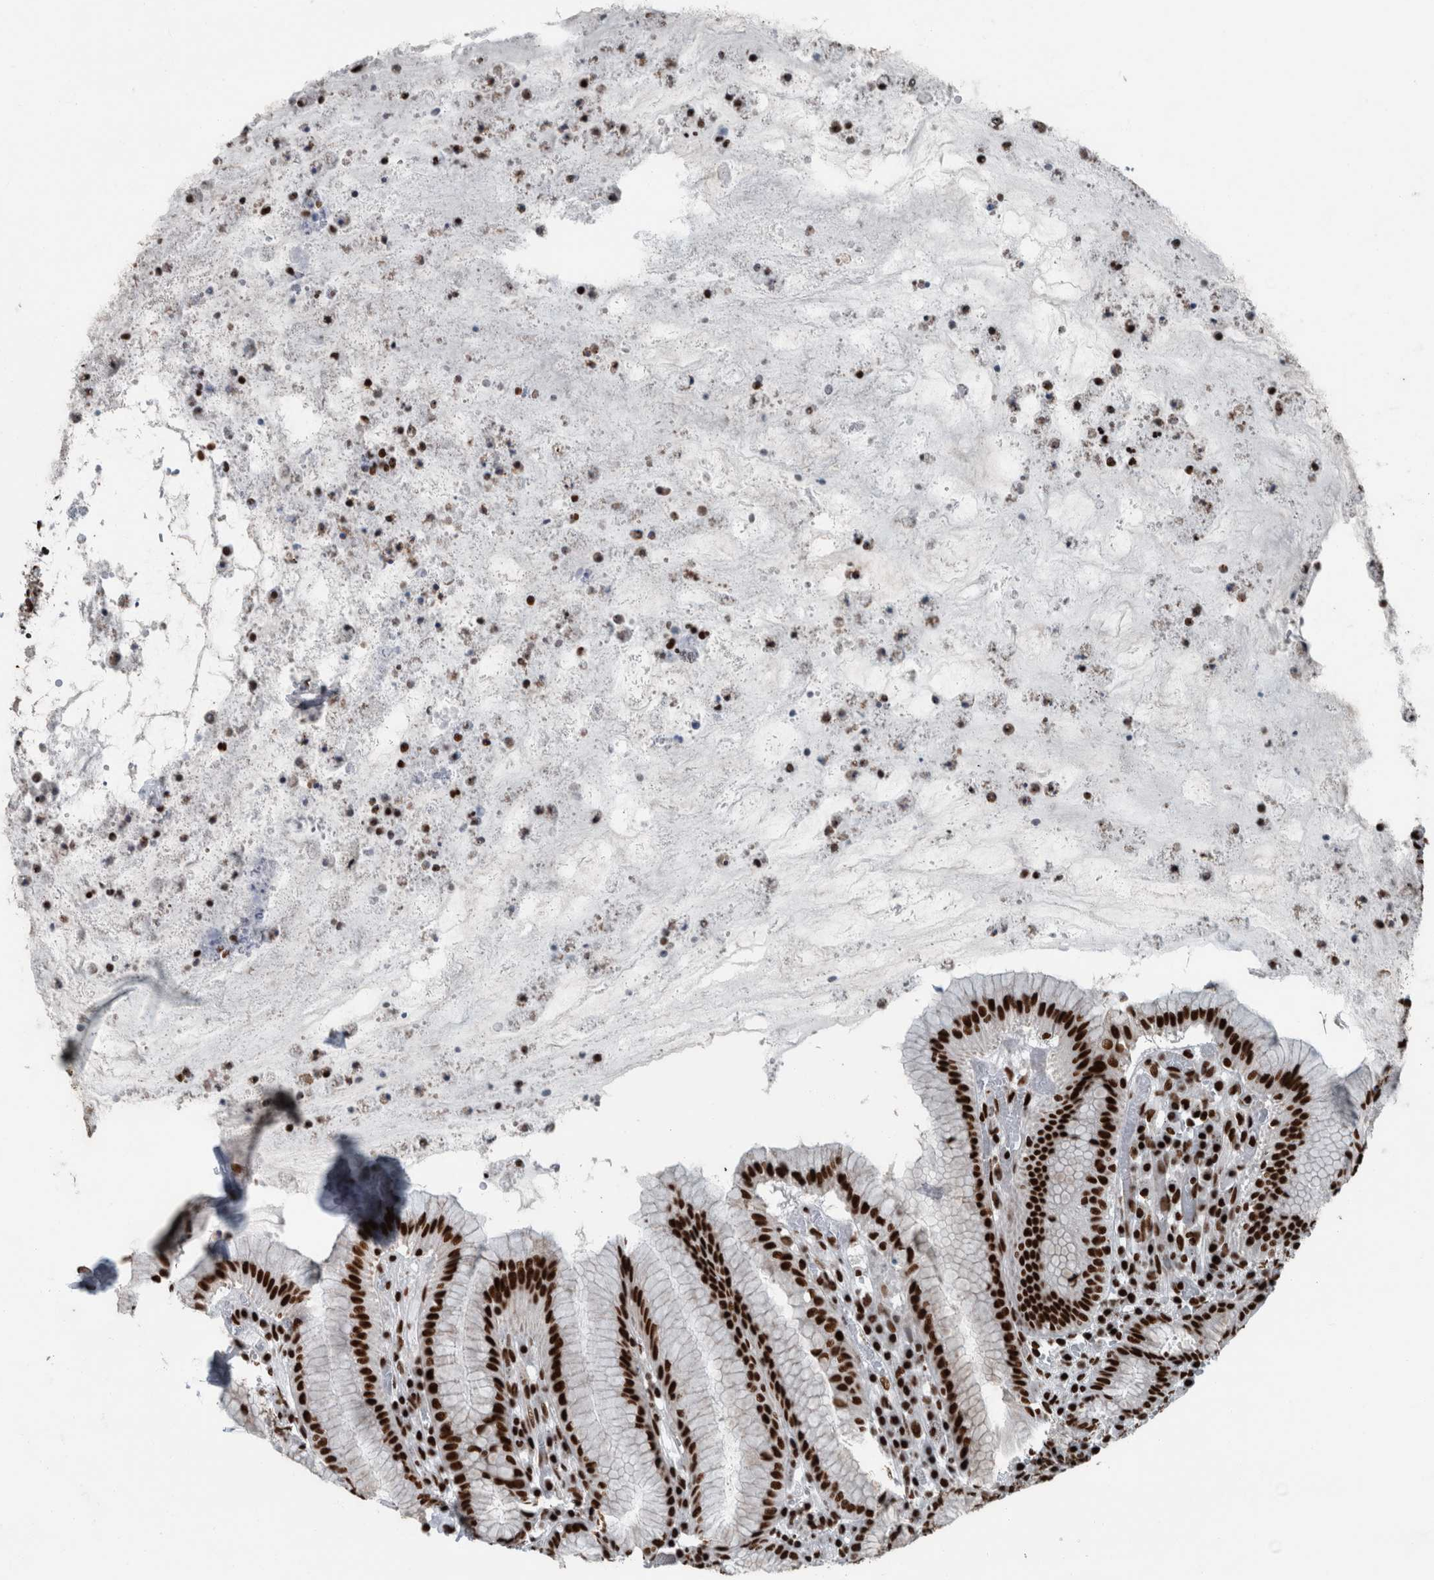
{"staining": {"intensity": "strong", "quantity": ">75%", "location": "nuclear"}, "tissue": "stomach", "cell_type": "Glandular cells", "image_type": "normal", "snomed": [{"axis": "morphology", "description": "Normal tissue, NOS"}, {"axis": "topography", "description": "Stomach"}], "caption": "Immunohistochemistry (DAB) staining of unremarkable stomach shows strong nuclear protein positivity in about >75% of glandular cells.", "gene": "DNMT3A", "patient": {"sex": "male", "age": 55}}